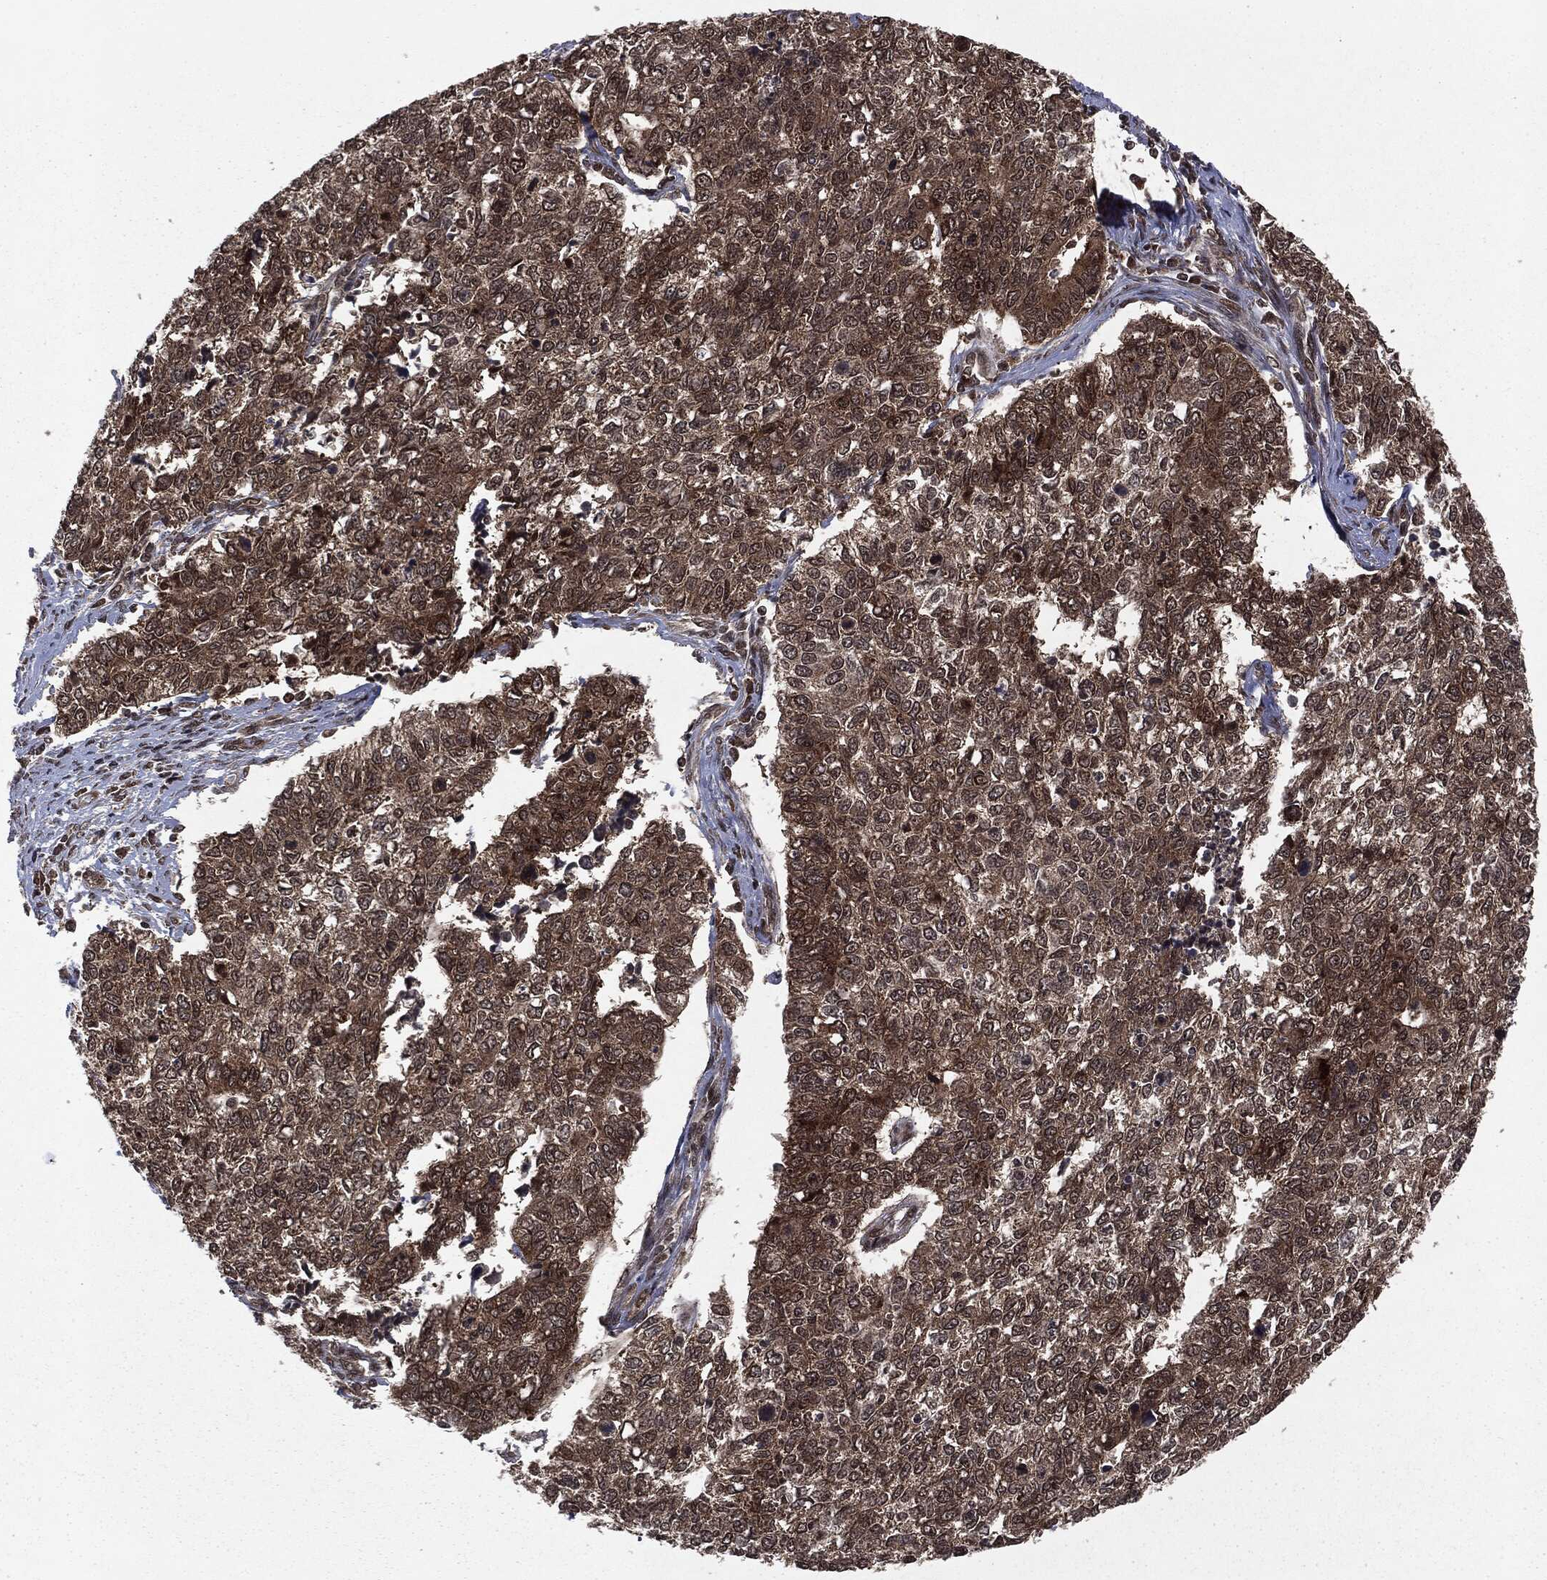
{"staining": {"intensity": "moderate", "quantity": "25%-75%", "location": "cytoplasmic/membranous,nuclear"}, "tissue": "cervical cancer", "cell_type": "Tumor cells", "image_type": "cancer", "snomed": [{"axis": "morphology", "description": "Adenocarcinoma, NOS"}, {"axis": "topography", "description": "Cervix"}], "caption": "There is medium levels of moderate cytoplasmic/membranous and nuclear staining in tumor cells of cervical cancer (adenocarcinoma), as demonstrated by immunohistochemical staining (brown color).", "gene": "STAU2", "patient": {"sex": "female", "age": 63}}